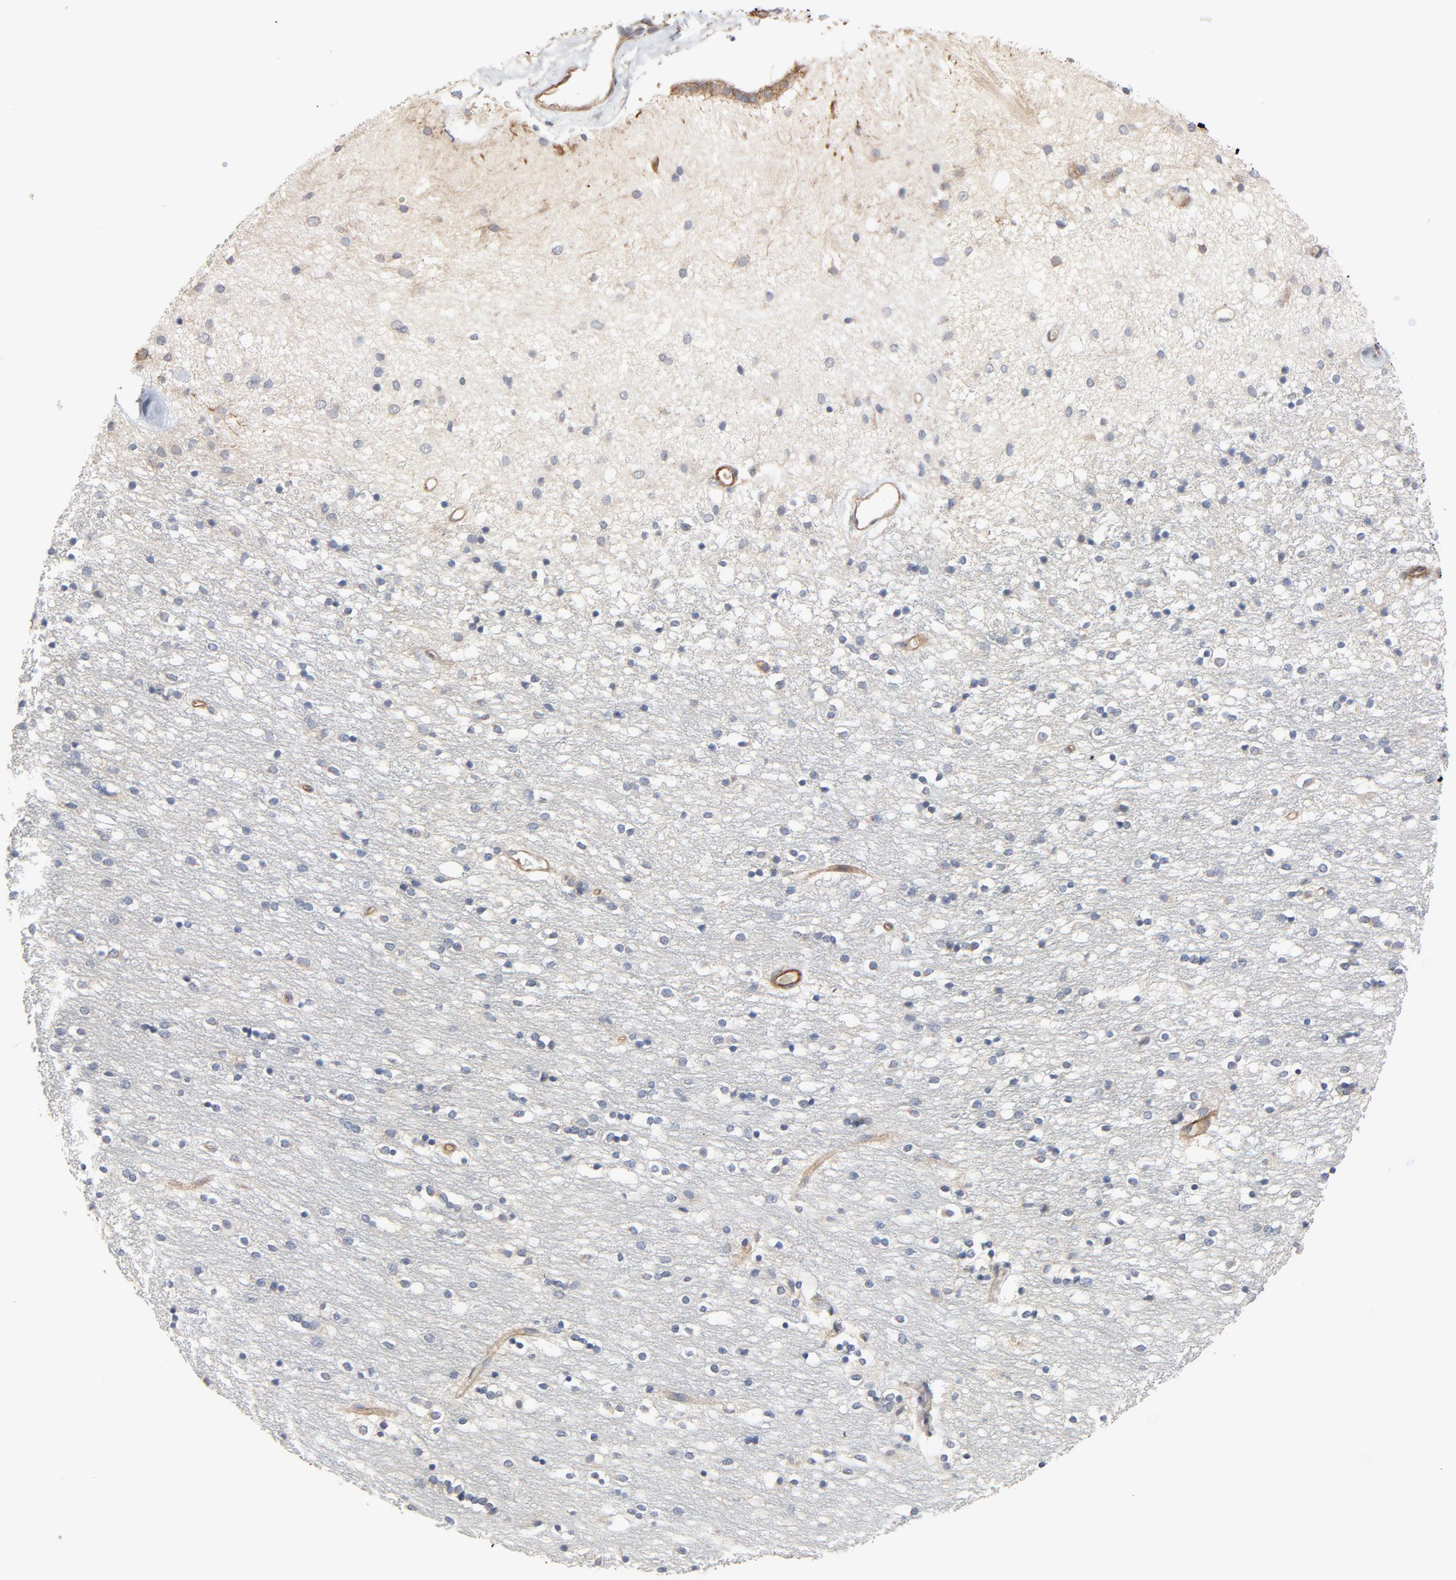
{"staining": {"intensity": "negative", "quantity": "none", "location": "none"}, "tissue": "caudate", "cell_type": "Glial cells", "image_type": "normal", "snomed": [{"axis": "morphology", "description": "Normal tissue, NOS"}, {"axis": "topography", "description": "Lateral ventricle wall"}], "caption": "Immunohistochemistry of unremarkable caudate exhibits no staining in glial cells. (DAB immunohistochemistry visualized using brightfield microscopy, high magnification).", "gene": "TRIOBP", "patient": {"sex": "female", "age": 54}}